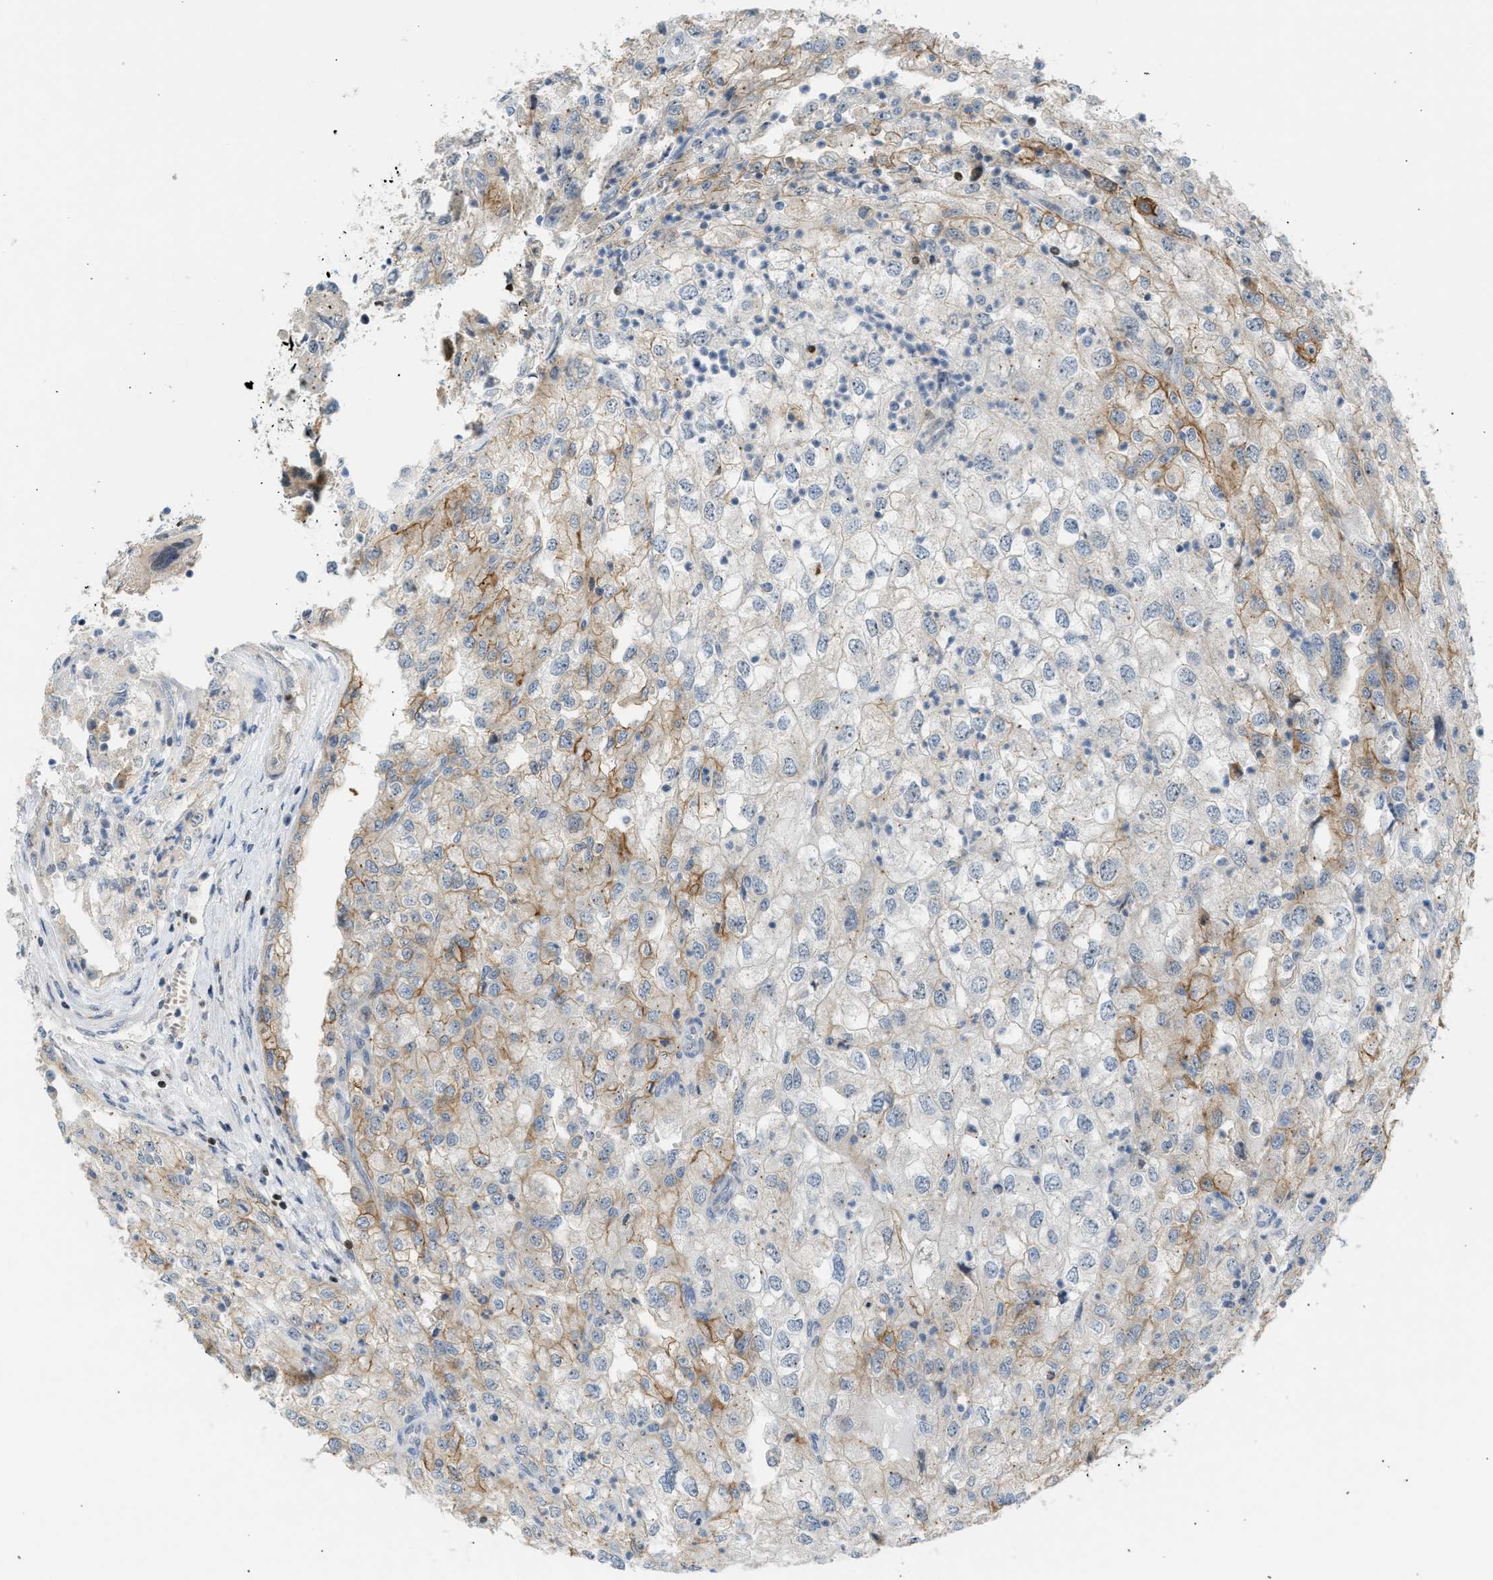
{"staining": {"intensity": "moderate", "quantity": "25%-75%", "location": "cytoplasmic/membranous"}, "tissue": "renal cancer", "cell_type": "Tumor cells", "image_type": "cancer", "snomed": [{"axis": "morphology", "description": "Adenocarcinoma, NOS"}, {"axis": "topography", "description": "Kidney"}], "caption": "A photomicrograph of renal adenocarcinoma stained for a protein displays moderate cytoplasmic/membranous brown staining in tumor cells. (DAB IHC, brown staining for protein, blue staining for nuclei).", "gene": "NPS", "patient": {"sex": "female", "age": 54}}